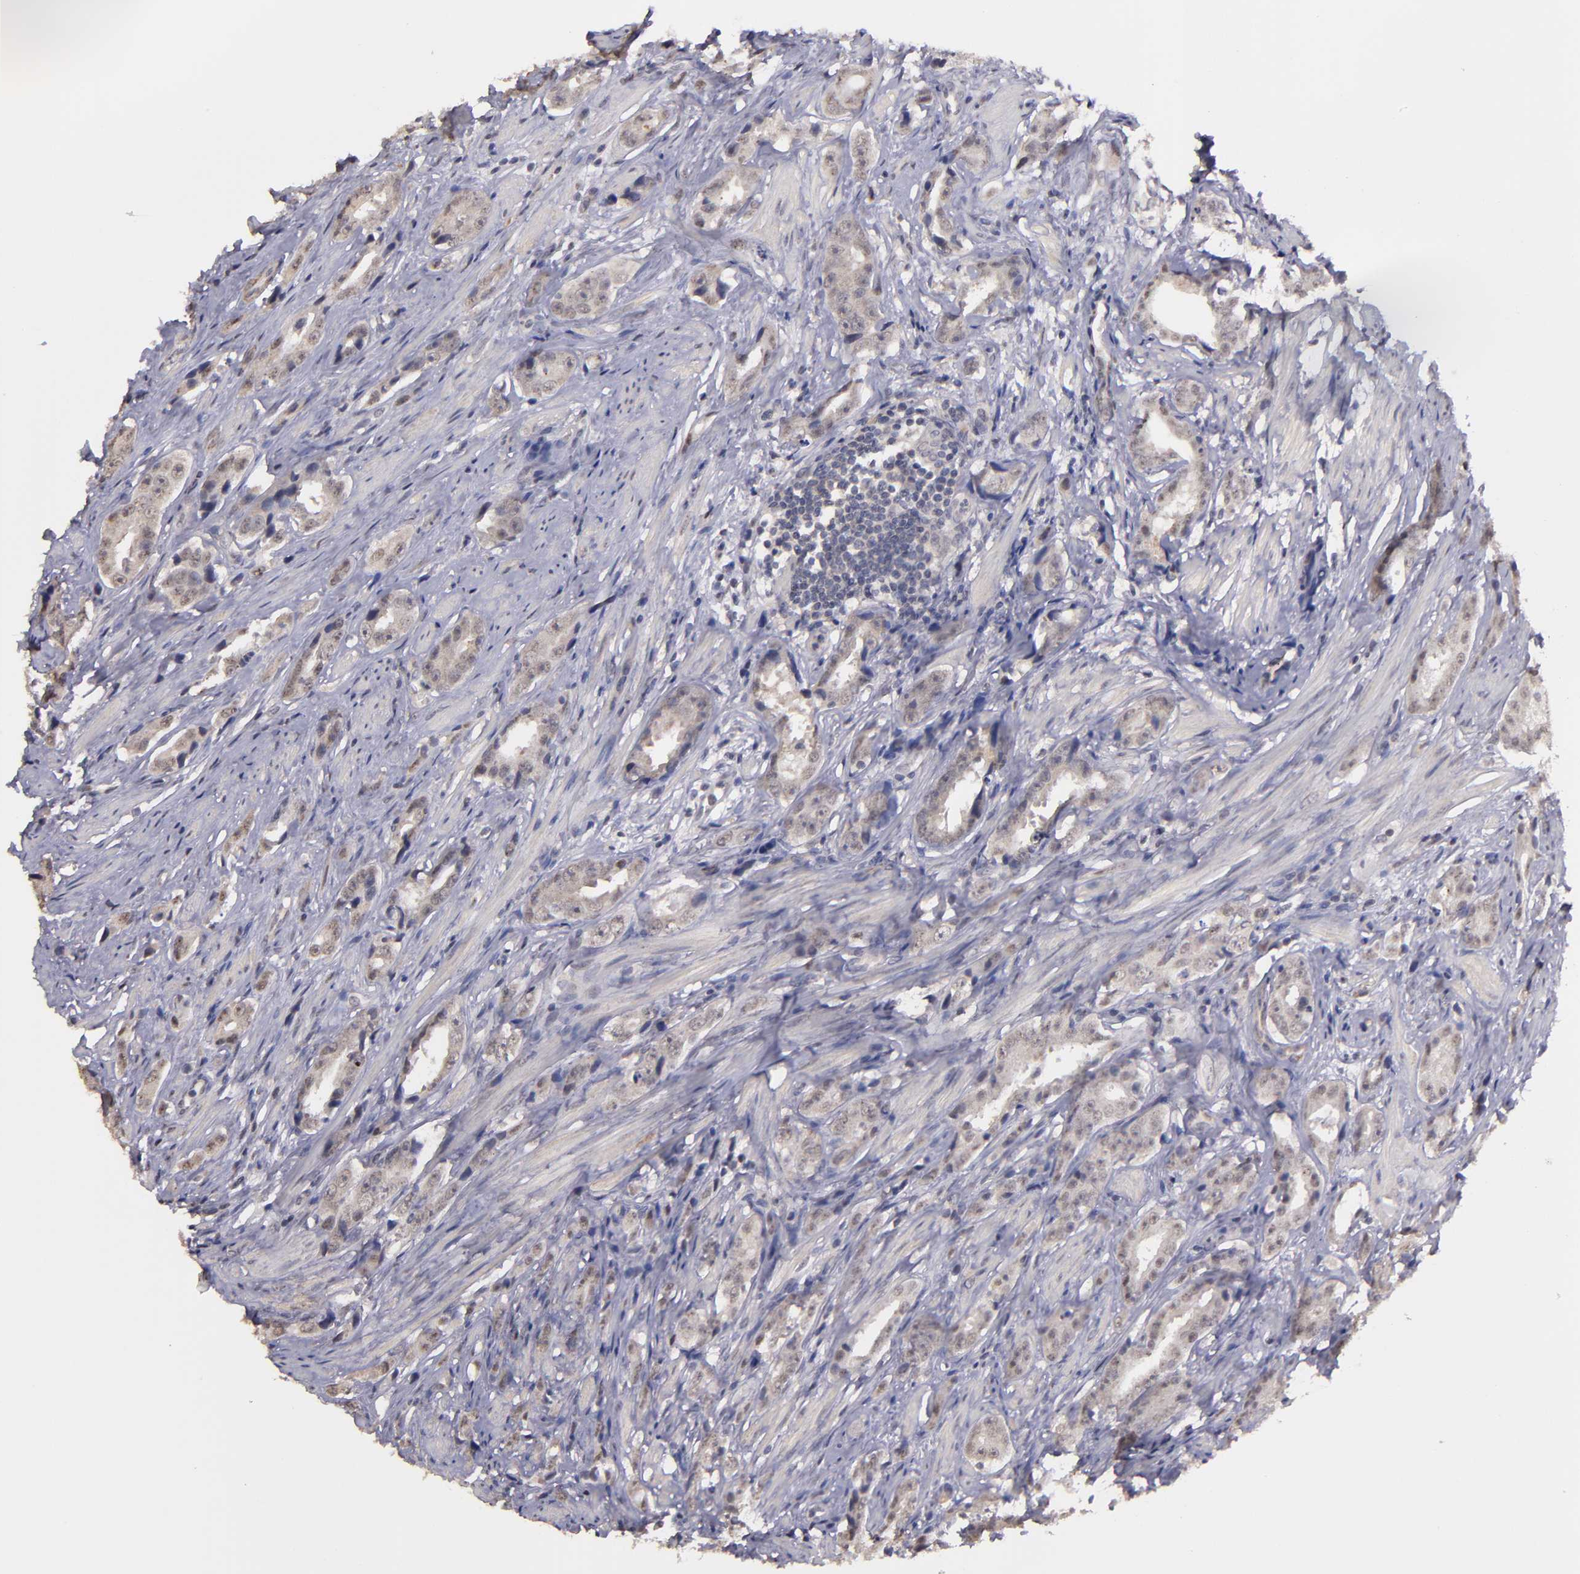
{"staining": {"intensity": "weak", "quantity": ">75%", "location": "cytoplasmic/membranous,nuclear"}, "tissue": "prostate cancer", "cell_type": "Tumor cells", "image_type": "cancer", "snomed": [{"axis": "morphology", "description": "Adenocarcinoma, Medium grade"}, {"axis": "topography", "description": "Prostate"}], "caption": "This histopathology image displays immunohistochemistry staining of human prostate cancer (medium-grade adenocarcinoma), with low weak cytoplasmic/membranous and nuclear positivity in approximately >75% of tumor cells.", "gene": "NRXN3", "patient": {"sex": "male", "age": 53}}